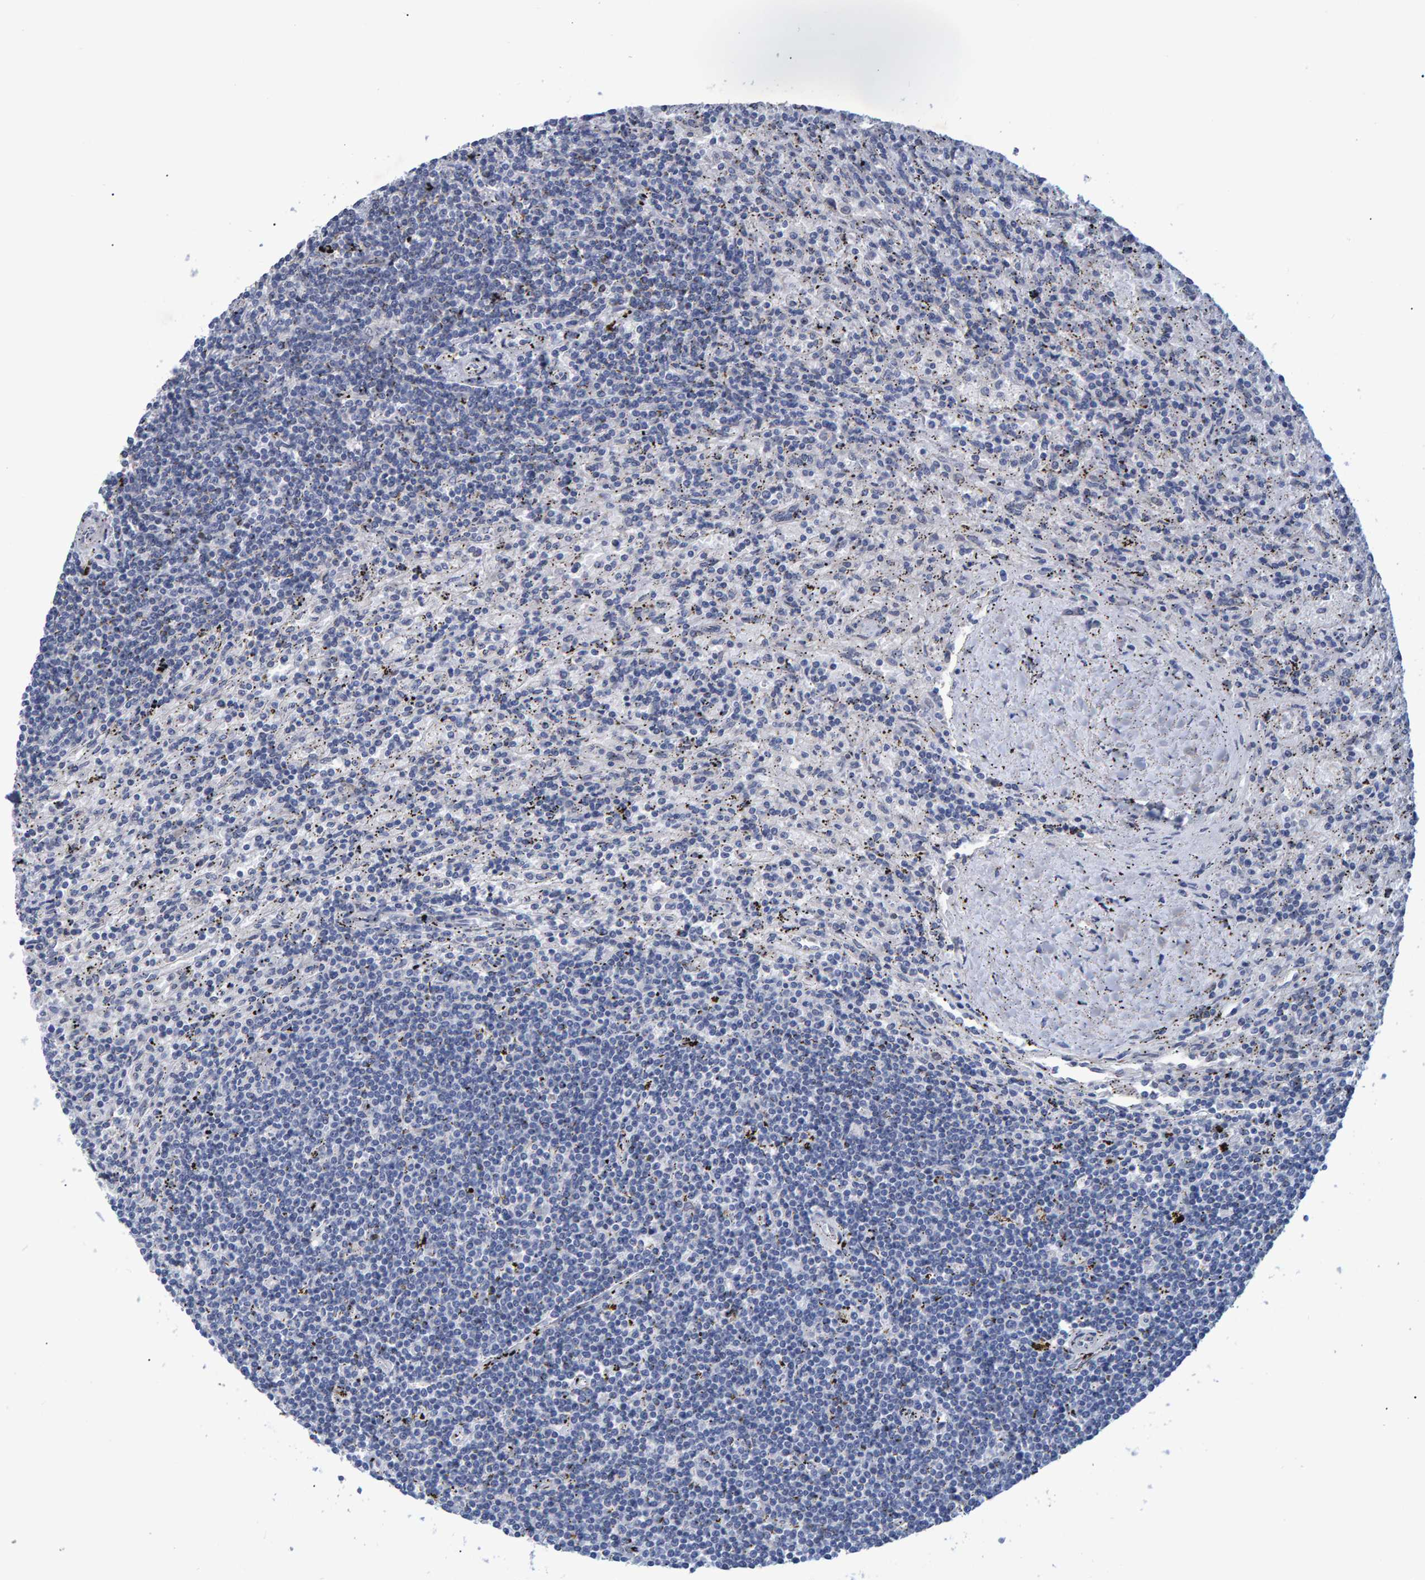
{"staining": {"intensity": "negative", "quantity": "none", "location": "none"}, "tissue": "lymphoma", "cell_type": "Tumor cells", "image_type": "cancer", "snomed": [{"axis": "morphology", "description": "Malignant lymphoma, non-Hodgkin's type, Low grade"}, {"axis": "topography", "description": "Spleen"}], "caption": "Immunohistochemistry micrograph of neoplastic tissue: human malignant lymphoma, non-Hodgkin's type (low-grade) stained with DAB shows no significant protein expression in tumor cells.", "gene": "QKI", "patient": {"sex": "male", "age": 76}}